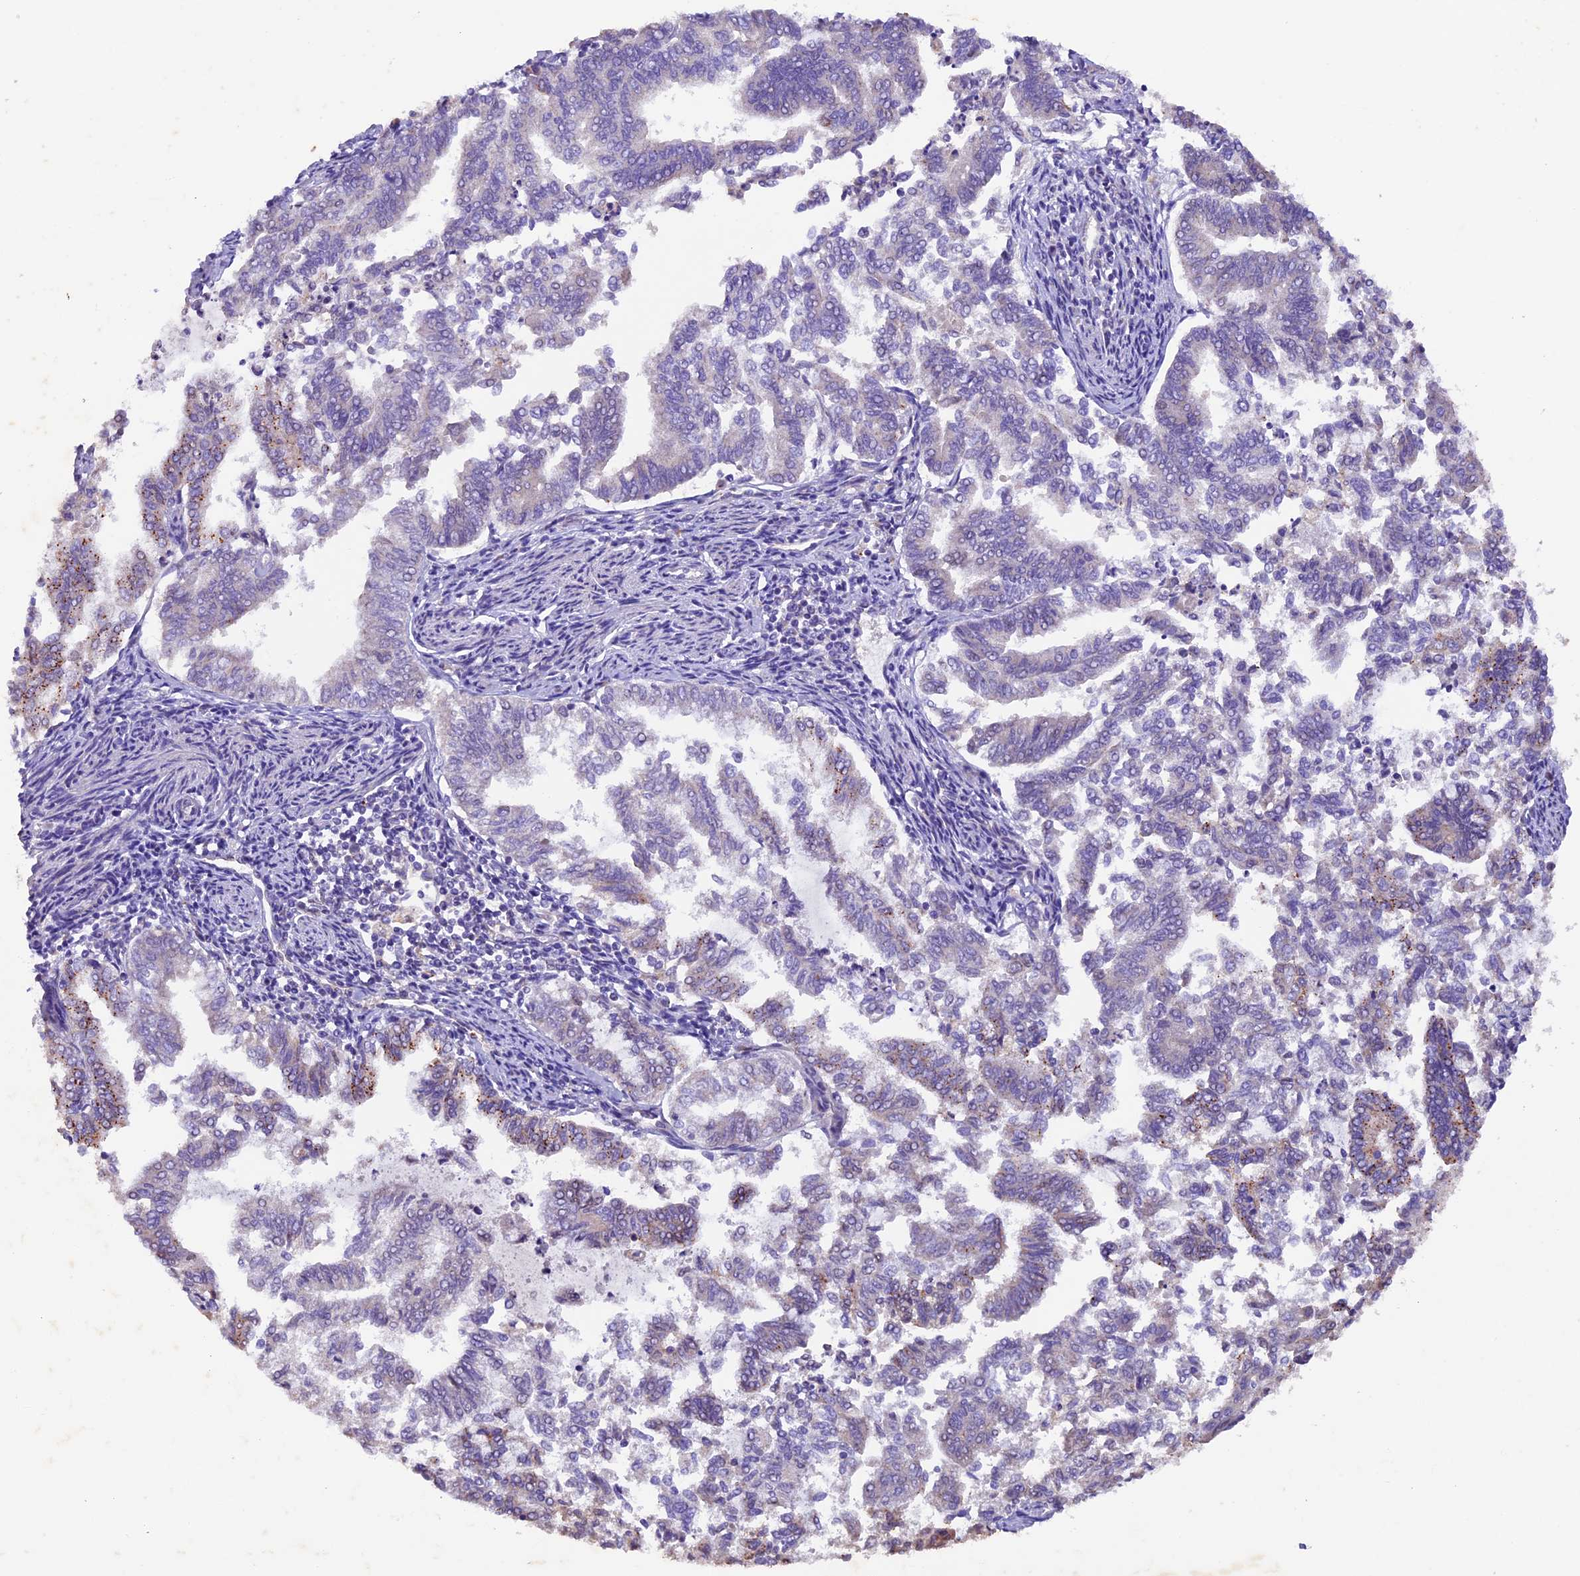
{"staining": {"intensity": "moderate", "quantity": "<25%", "location": "cytoplasmic/membranous"}, "tissue": "endometrial cancer", "cell_type": "Tumor cells", "image_type": "cancer", "snomed": [{"axis": "morphology", "description": "Adenocarcinoma, NOS"}, {"axis": "topography", "description": "Endometrium"}], "caption": "IHC of endometrial cancer (adenocarcinoma) shows low levels of moderate cytoplasmic/membranous positivity in about <25% of tumor cells. The staining was performed using DAB (3,3'-diaminobenzidine) to visualize the protein expression in brown, while the nuclei were stained in blue with hematoxylin (Magnification: 20x).", "gene": "NCK2", "patient": {"sex": "female", "age": 79}}